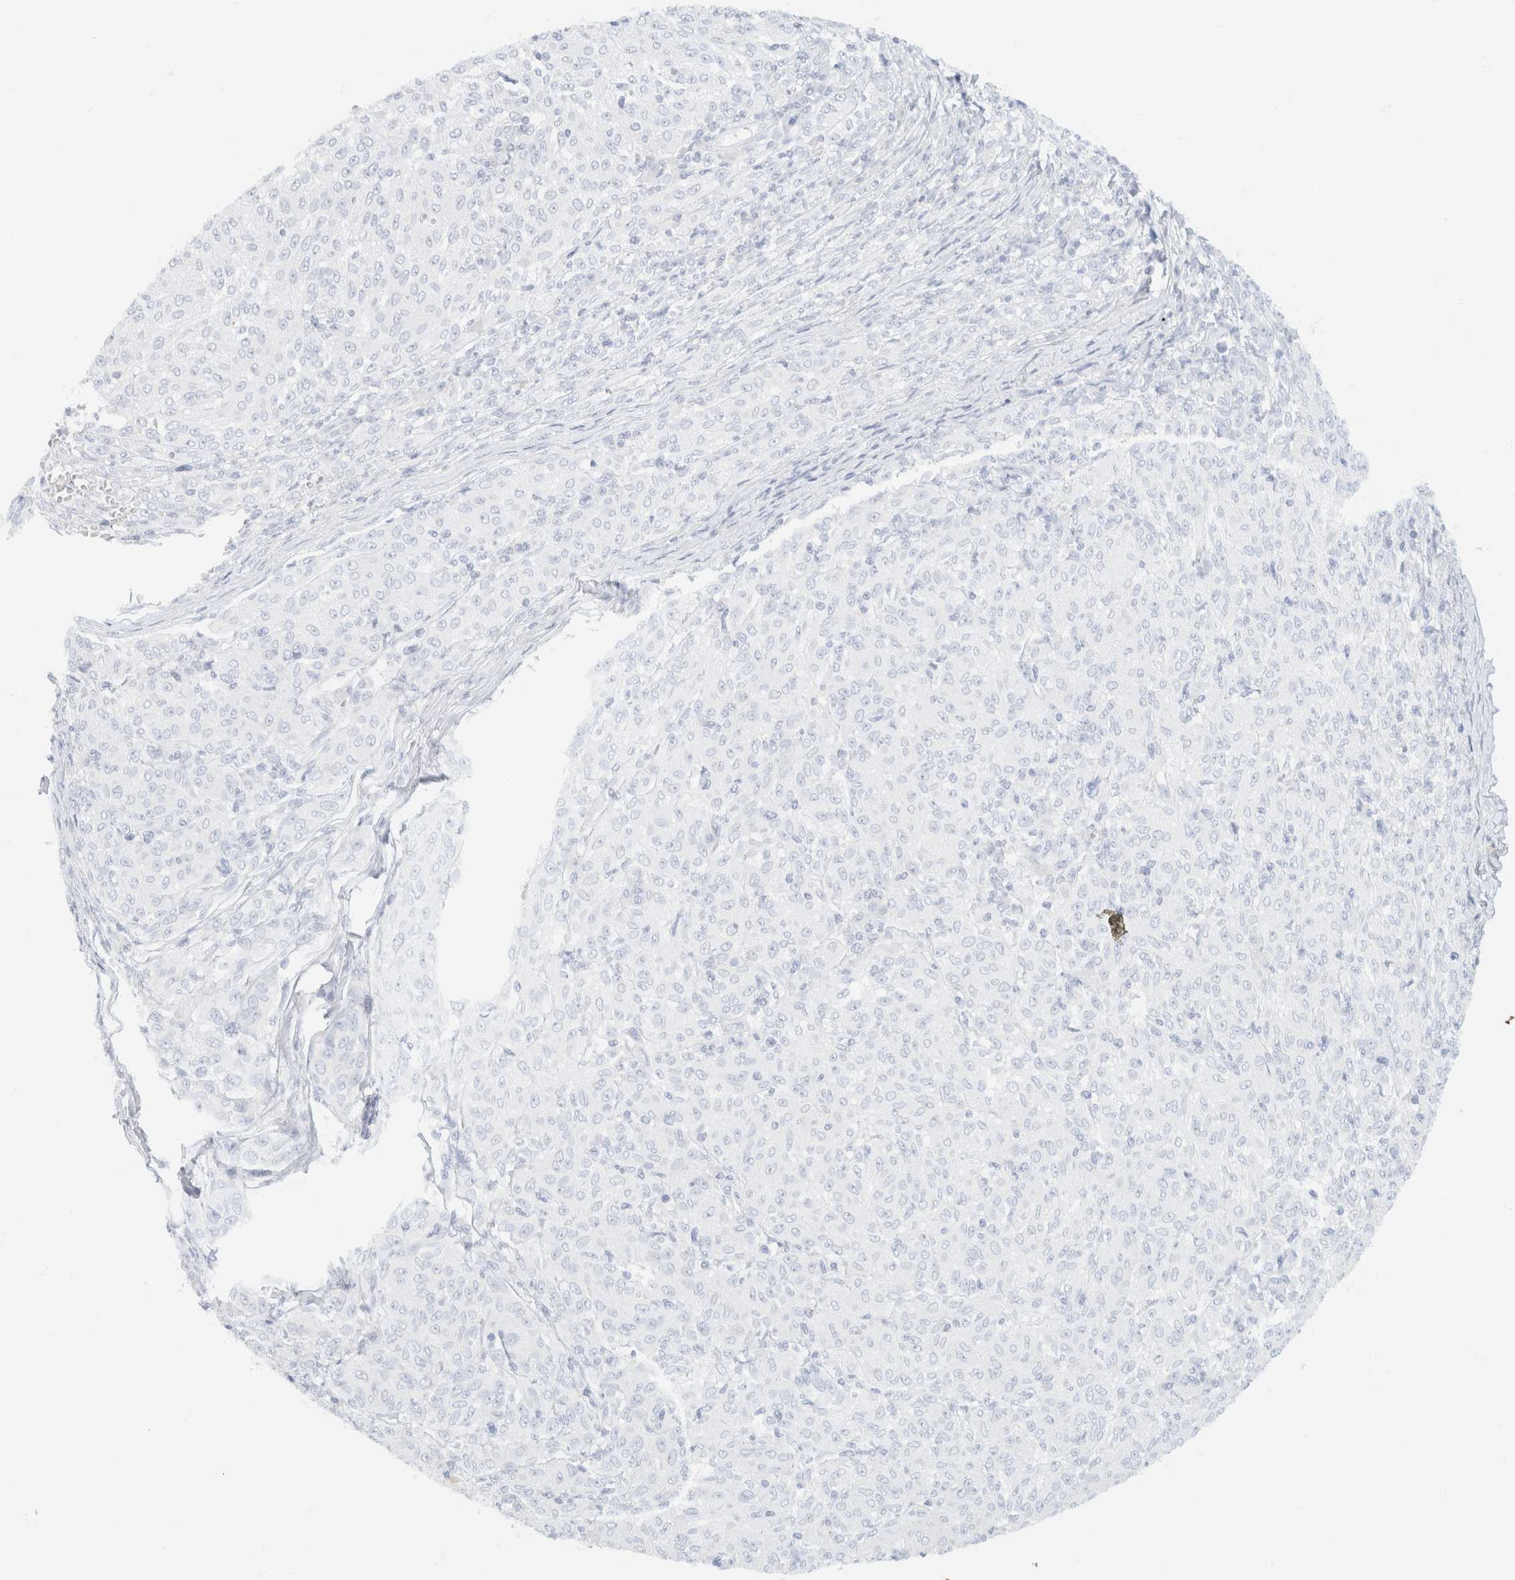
{"staining": {"intensity": "negative", "quantity": "none", "location": "none"}, "tissue": "melanoma", "cell_type": "Tumor cells", "image_type": "cancer", "snomed": [{"axis": "morphology", "description": "Malignant melanoma, NOS"}, {"axis": "topography", "description": "Skin"}], "caption": "This is an immunohistochemistry (IHC) image of human melanoma. There is no positivity in tumor cells.", "gene": "KRT20", "patient": {"sex": "female", "age": 72}}